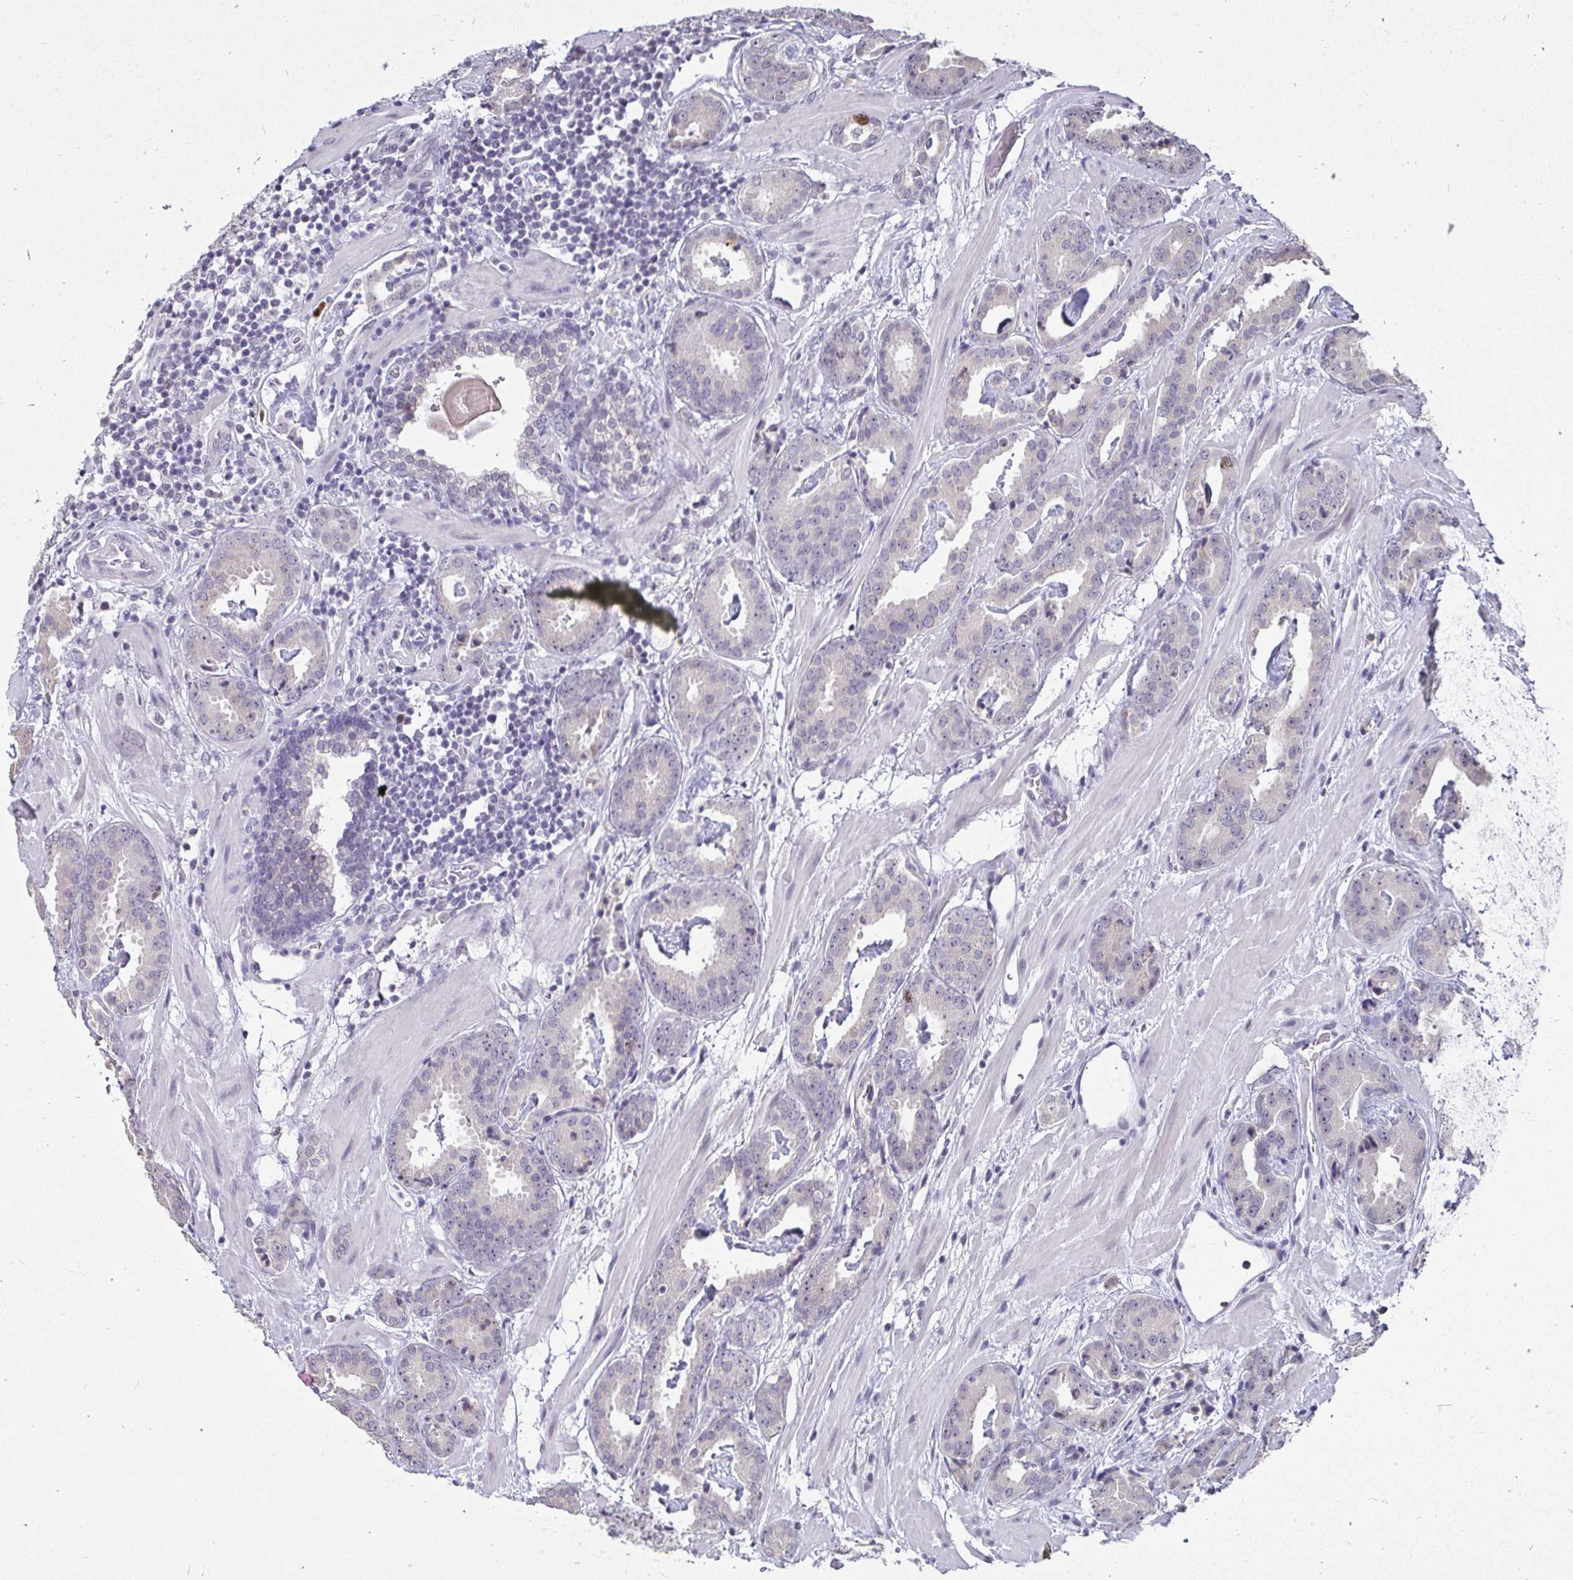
{"staining": {"intensity": "moderate", "quantity": "<25%", "location": "nuclear"}, "tissue": "prostate cancer", "cell_type": "Tumor cells", "image_type": "cancer", "snomed": [{"axis": "morphology", "description": "Adenocarcinoma, Low grade"}, {"axis": "topography", "description": "Prostate"}], "caption": "Prostate cancer tissue displays moderate nuclear staining in approximately <25% of tumor cells, visualized by immunohistochemistry.", "gene": "ANLN", "patient": {"sex": "male", "age": 62}}